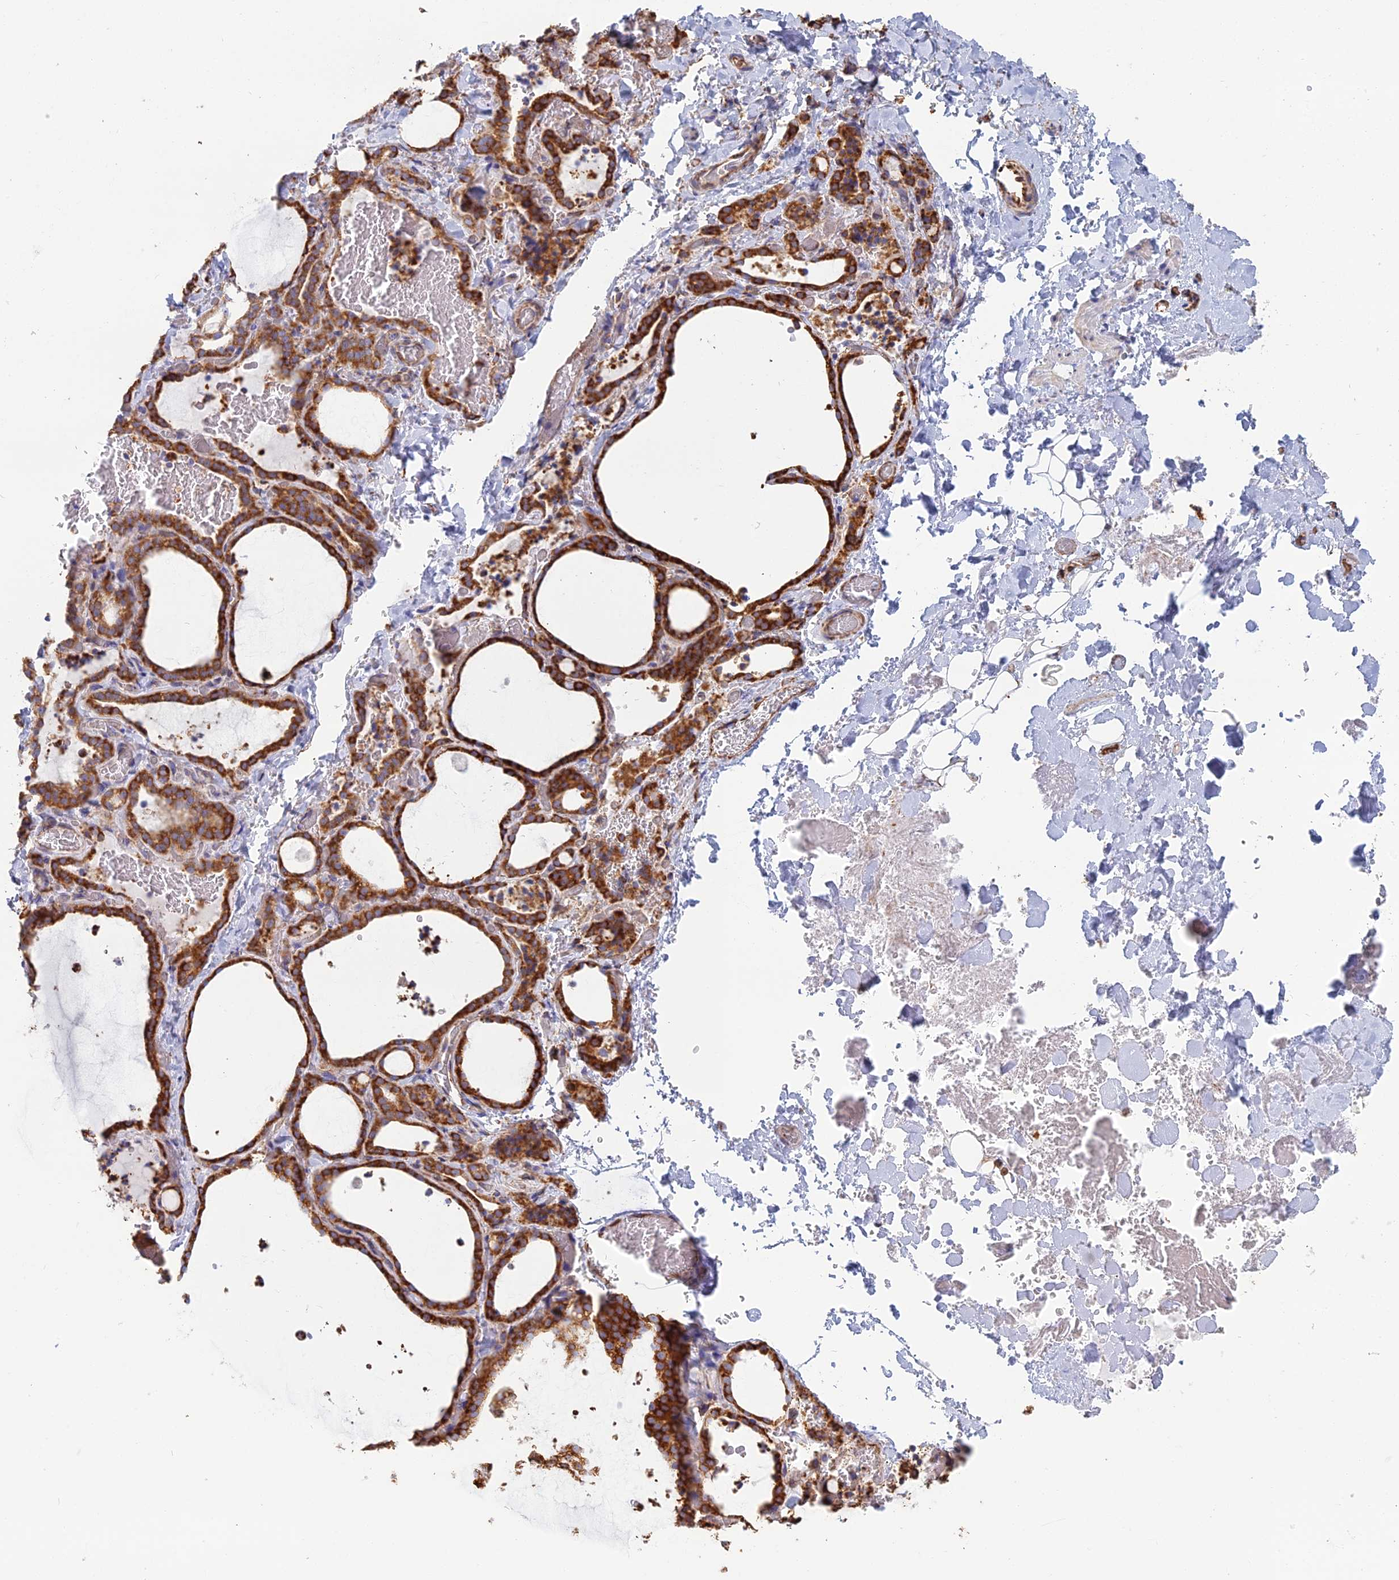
{"staining": {"intensity": "strong", "quantity": ">75%", "location": "cytoplasmic/membranous"}, "tissue": "thyroid gland", "cell_type": "Glandular cells", "image_type": "normal", "snomed": [{"axis": "morphology", "description": "Normal tissue, NOS"}, {"axis": "topography", "description": "Thyroid gland"}], "caption": "A brown stain highlights strong cytoplasmic/membranous expression of a protein in glandular cells of normal human thyroid gland. (DAB (3,3'-diaminobenzidine) IHC with brightfield microscopy, high magnification).", "gene": "CLVS2", "patient": {"sex": "female", "age": 22}}